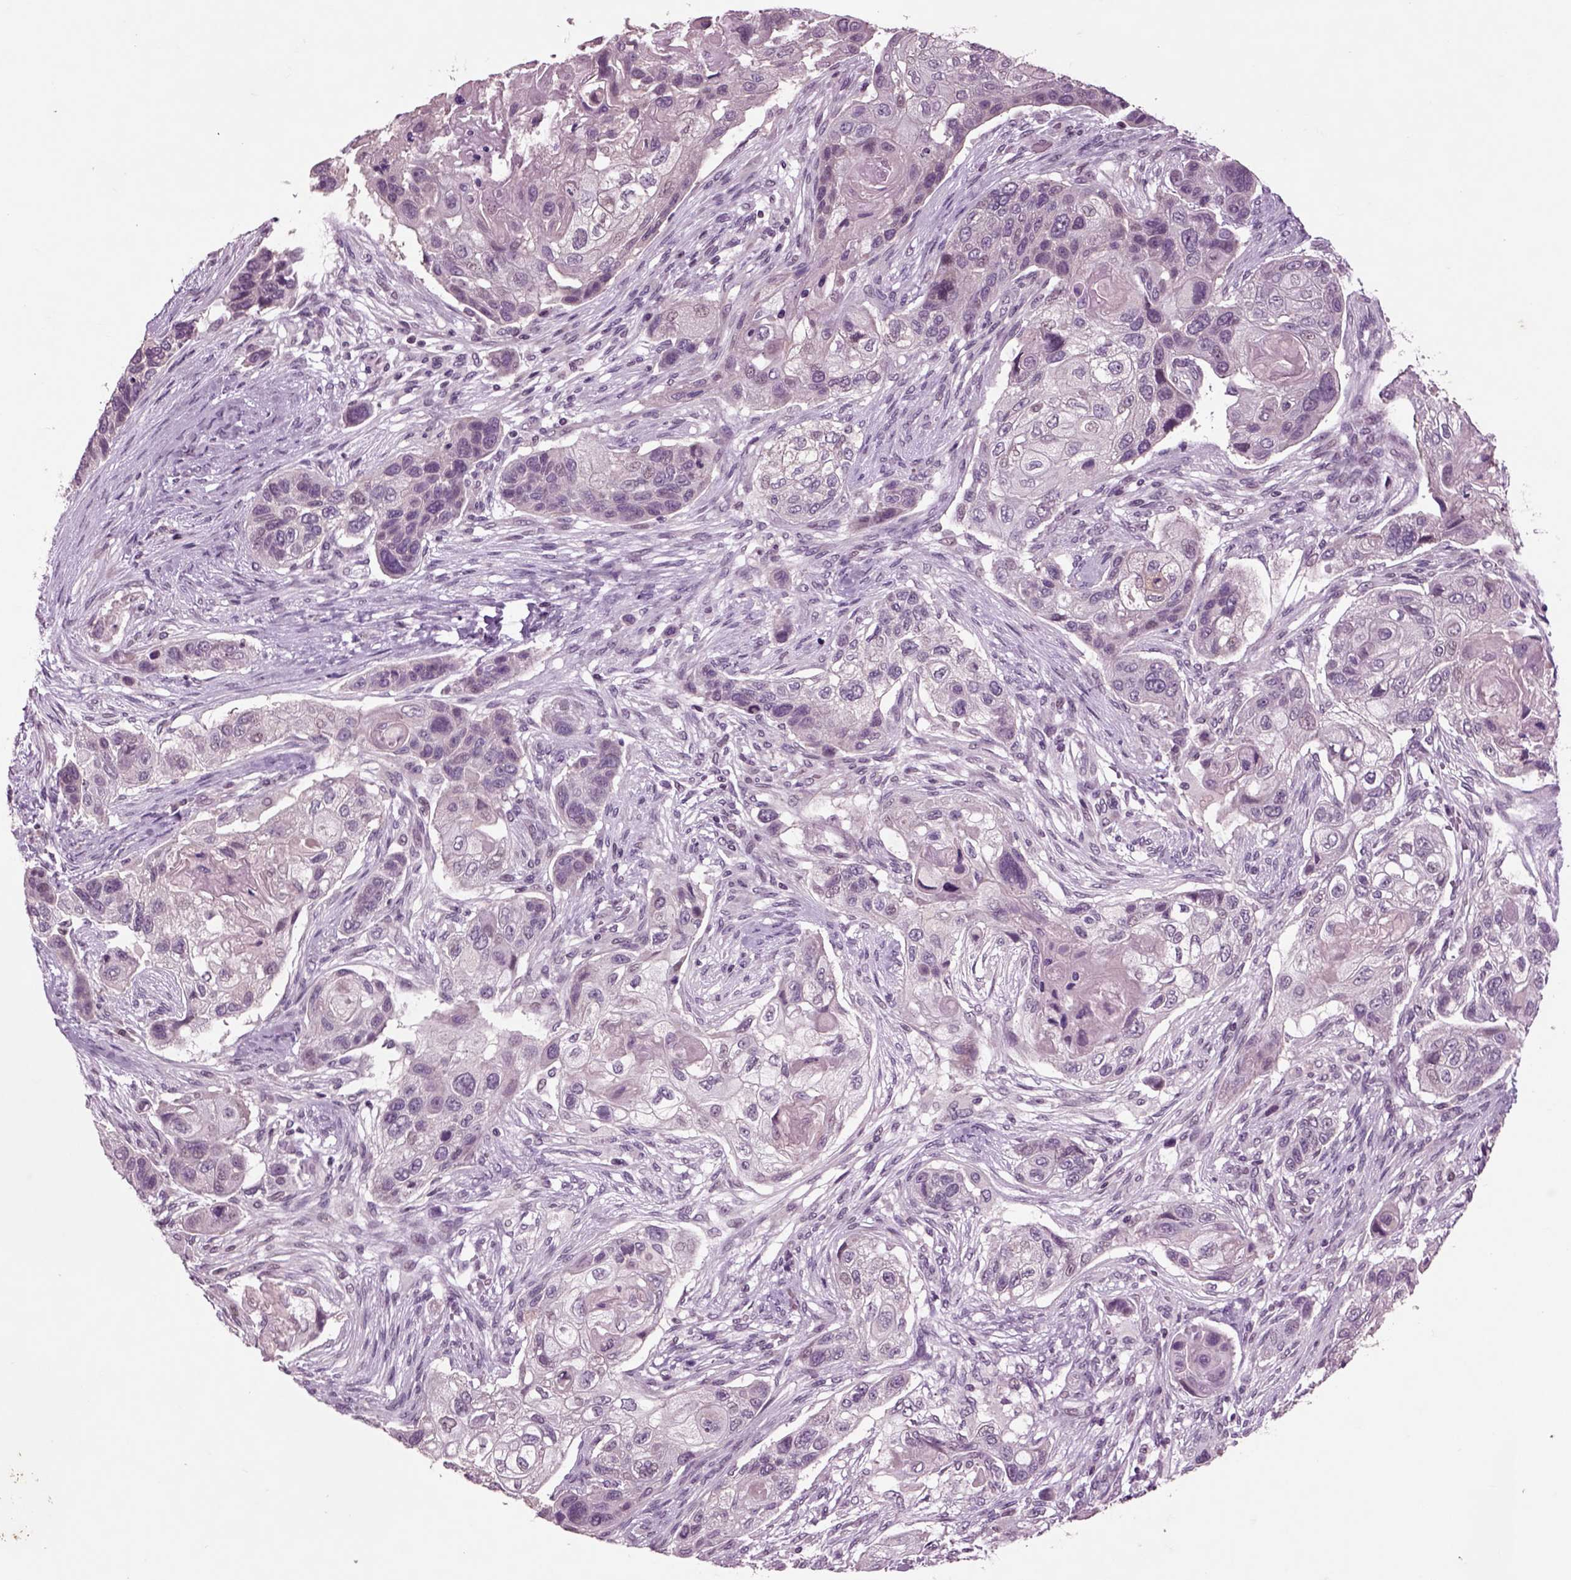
{"staining": {"intensity": "negative", "quantity": "none", "location": "none"}, "tissue": "lung cancer", "cell_type": "Tumor cells", "image_type": "cancer", "snomed": [{"axis": "morphology", "description": "Normal tissue, NOS"}, {"axis": "morphology", "description": "Squamous cell carcinoma, NOS"}, {"axis": "topography", "description": "Bronchus"}, {"axis": "topography", "description": "Lung"}], "caption": "This is an IHC micrograph of human lung cancer. There is no staining in tumor cells.", "gene": "CHGB", "patient": {"sex": "male", "age": 69}}